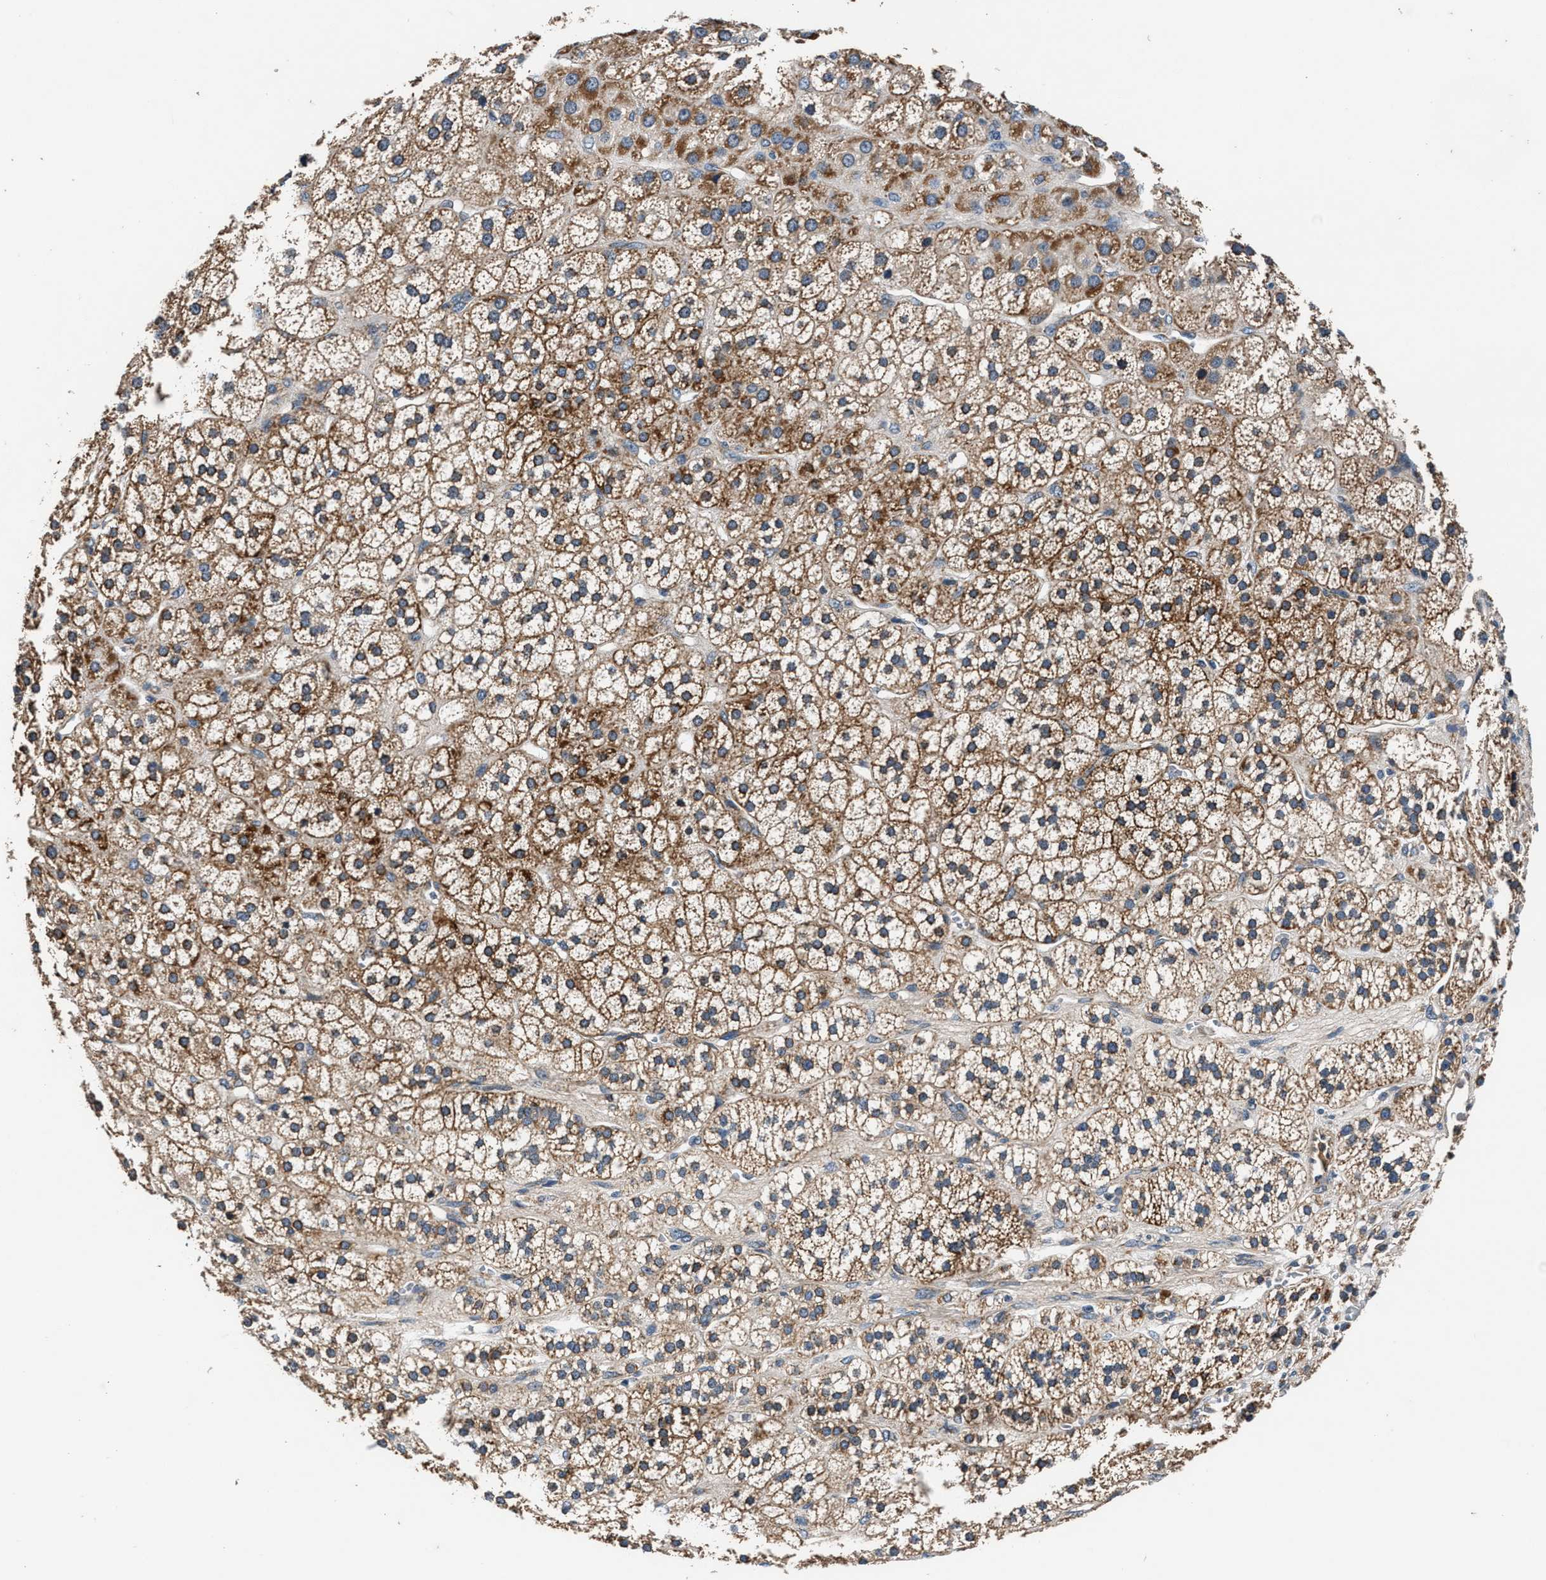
{"staining": {"intensity": "moderate", "quantity": ">75%", "location": "cytoplasmic/membranous"}, "tissue": "adrenal gland", "cell_type": "Glandular cells", "image_type": "normal", "snomed": [{"axis": "morphology", "description": "Normal tissue, NOS"}, {"axis": "topography", "description": "Adrenal gland"}], "caption": "Moderate cytoplasmic/membranous protein expression is appreciated in about >75% of glandular cells in adrenal gland.", "gene": "IMMT", "patient": {"sex": "male", "age": 56}}